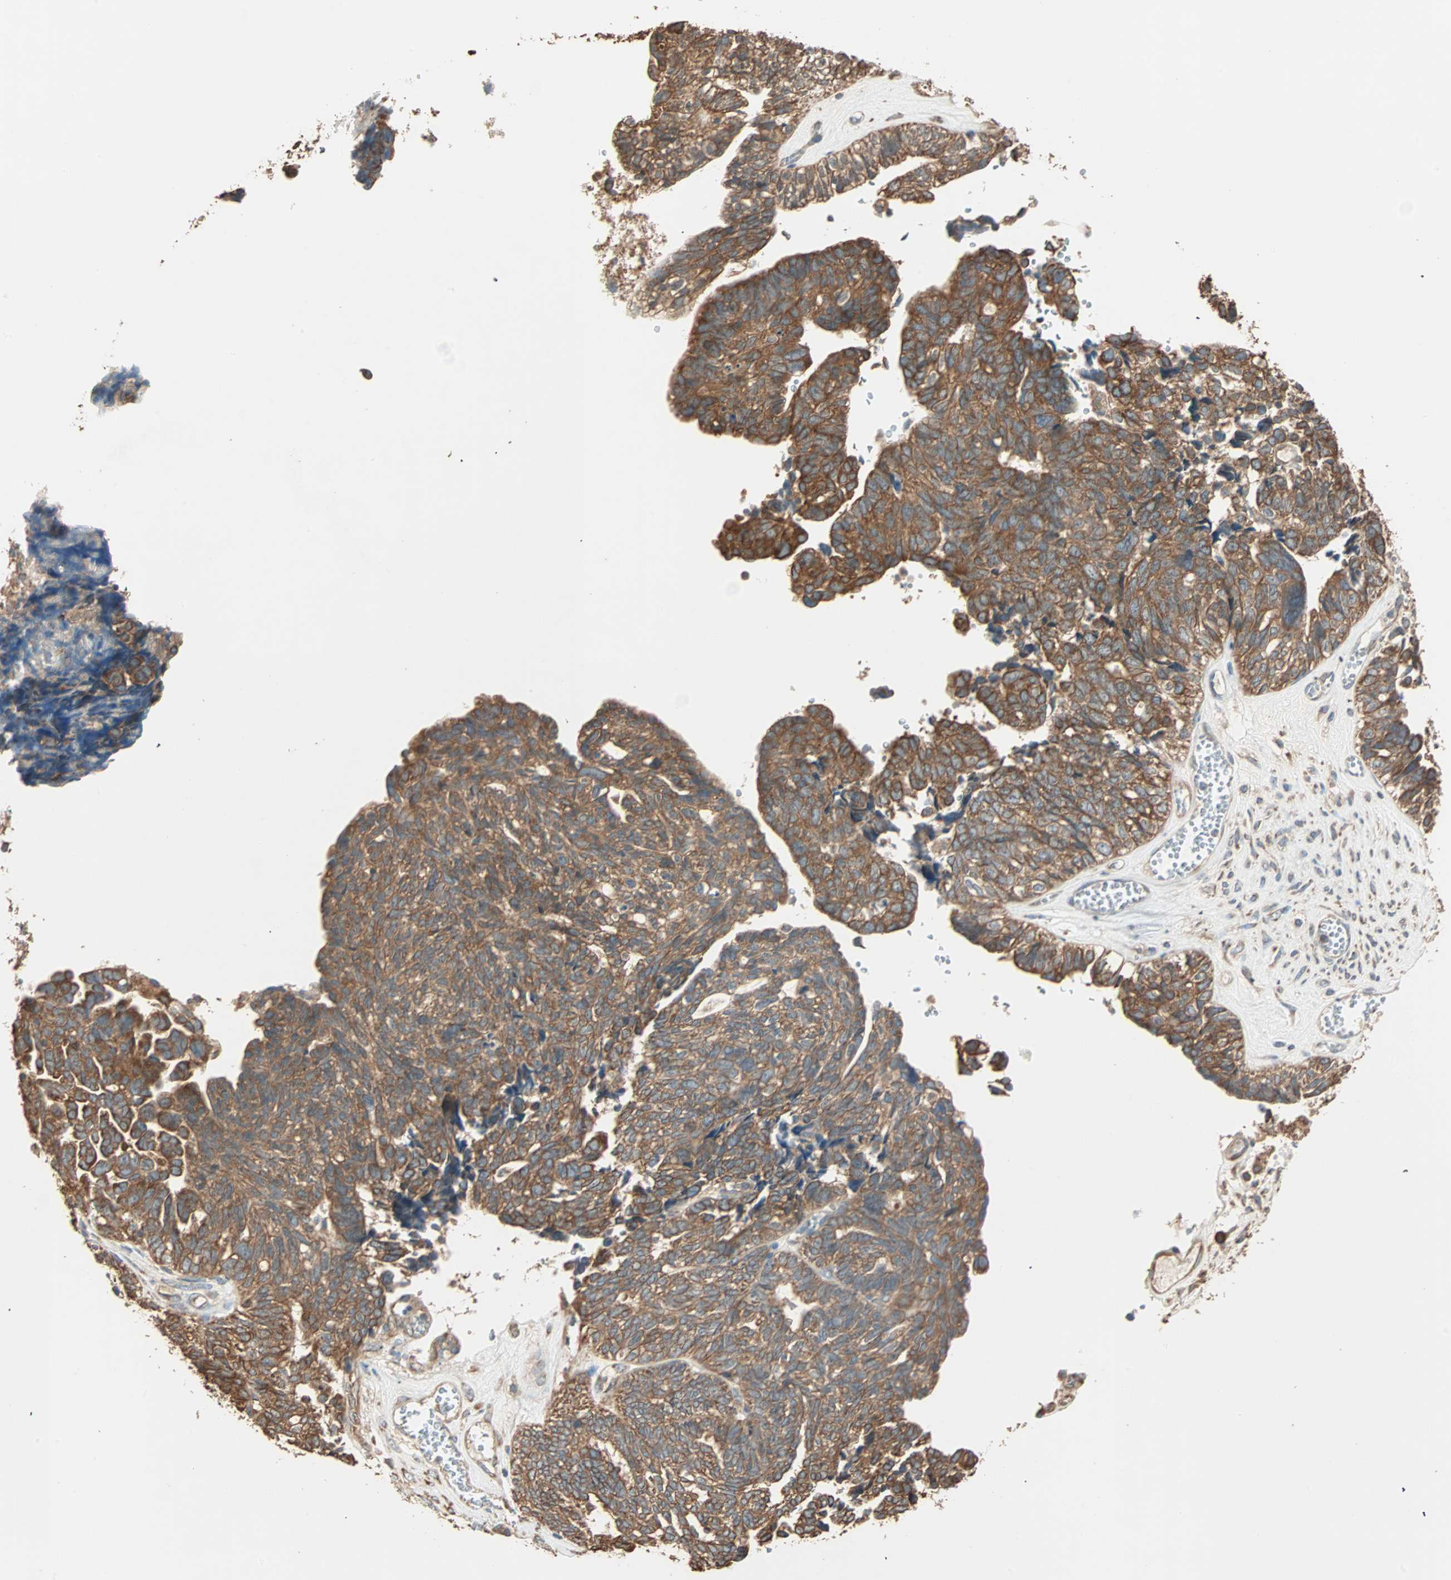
{"staining": {"intensity": "strong", "quantity": ">75%", "location": "cytoplasmic/membranous"}, "tissue": "ovarian cancer", "cell_type": "Tumor cells", "image_type": "cancer", "snomed": [{"axis": "morphology", "description": "Cystadenocarcinoma, serous, NOS"}, {"axis": "topography", "description": "Ovary"}], "caption": "Immunohistochemistry (IHC) image of neoplastic tissue: ovarian cancer (serous cystadenocarcinoma) stained using immunohistochemistry (IHC) shows high levels of strong protein expression localized specifically in the cytoplasmic/membranous of tumor cells, appearing as a cytoplasmic/membranous brown color.", "gene": "EIF4G2", "patient": {"sex": "female", "age": 79}}